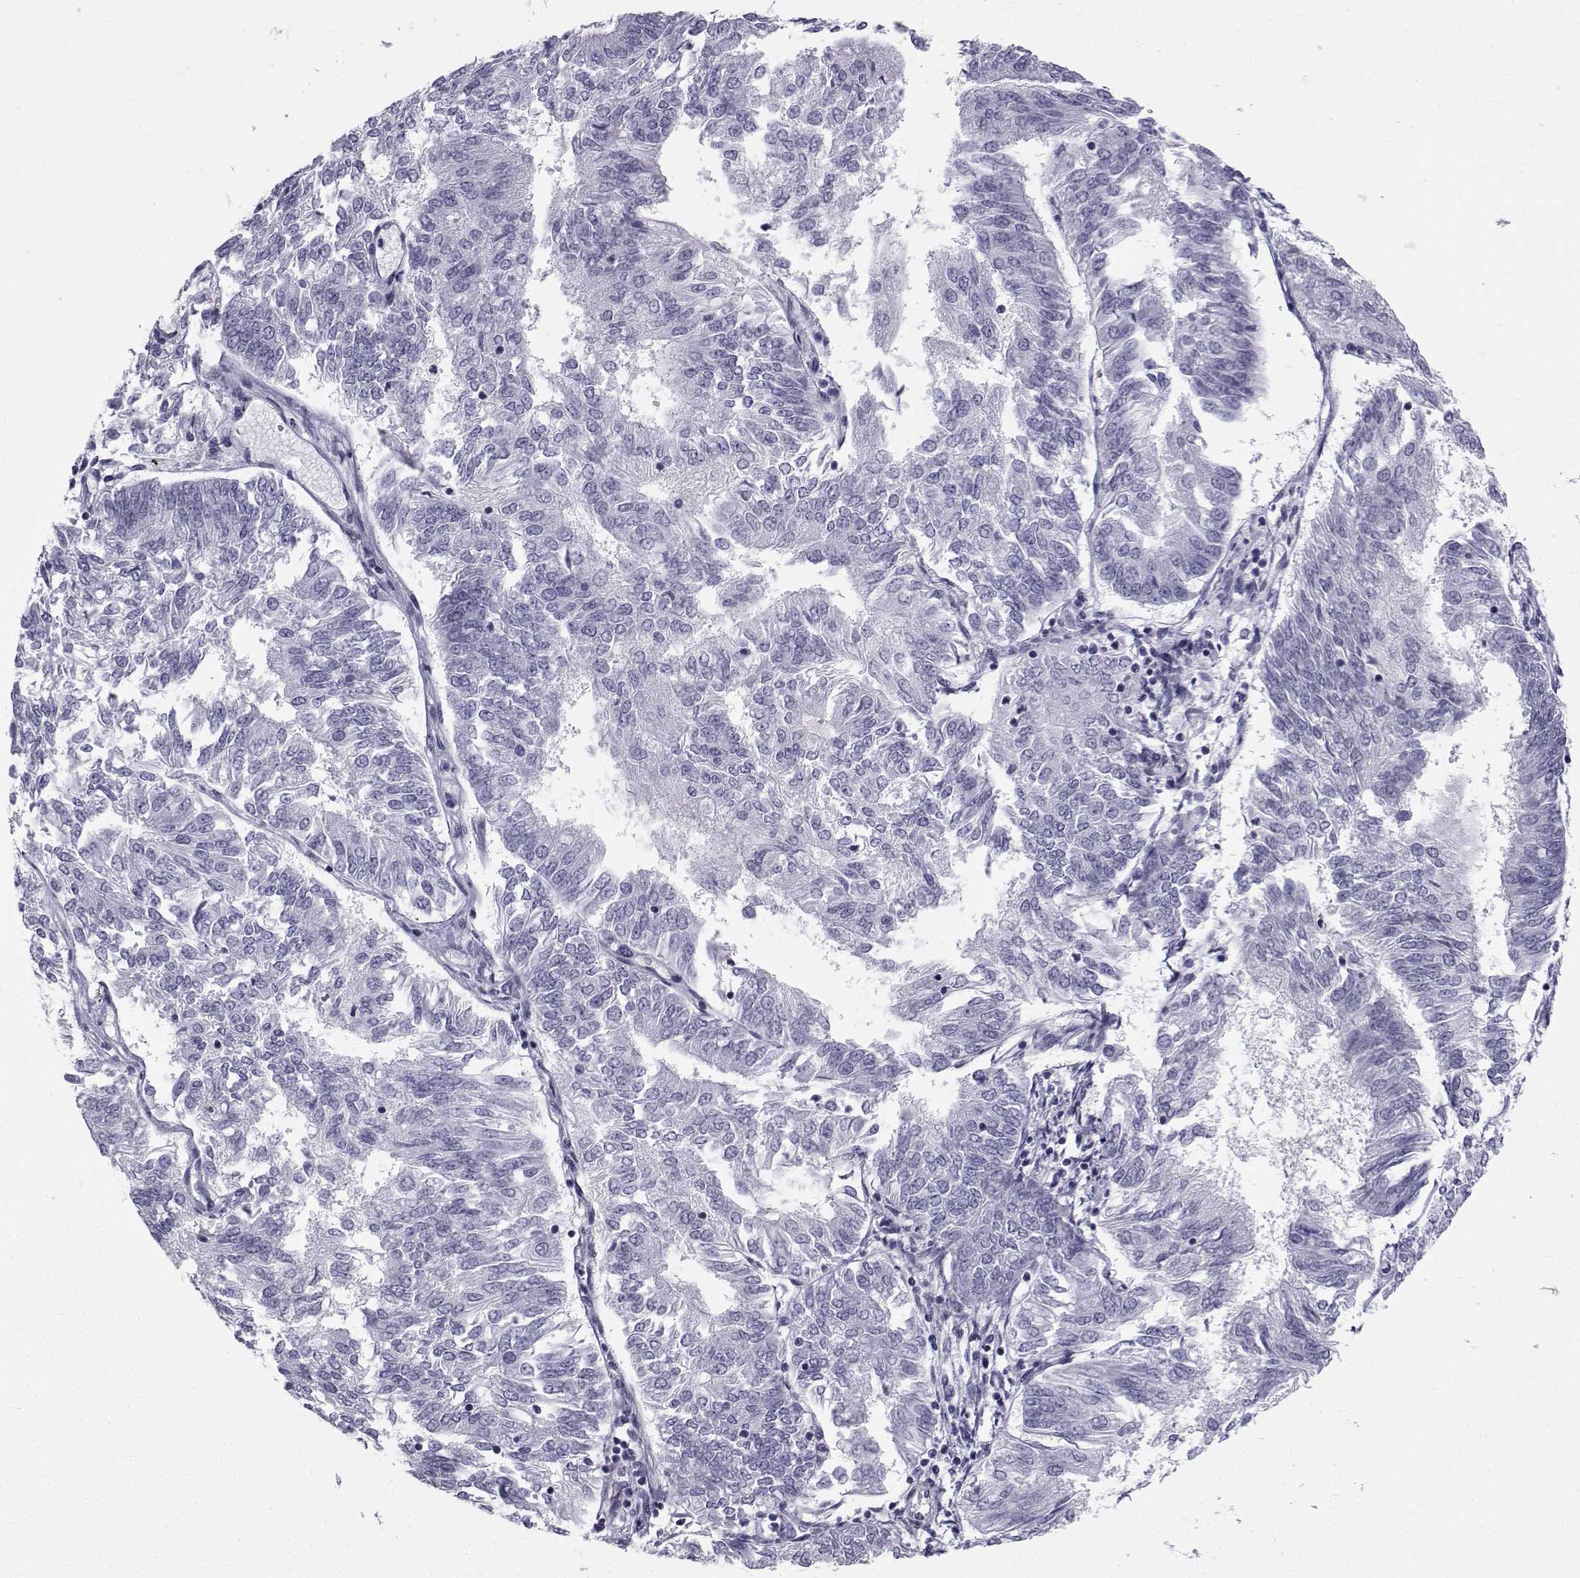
{"staining": {"intensity": "negative", "quantity": "none", "location": "none"}, "tissue": "endometrial cancer", "cell_type": "Tumor cells", "image_type": "cancer", "snomed": [{"axis": "morphology", "description": "Adenocarcinoma, NOS"}, {"axis": "topography", "description": "Endometrium"}], "caption": "Immunohistochemistry (IHC) photomicrograph of neoplastic tissue: human adenocarcinoma (endometrial) stained with DAB (3,3'-diaminobenzidine) shows no significant protein positivity in tumor cells.", "gene": "SPANXD", "patient": {"sex": "female", "age": 58}}